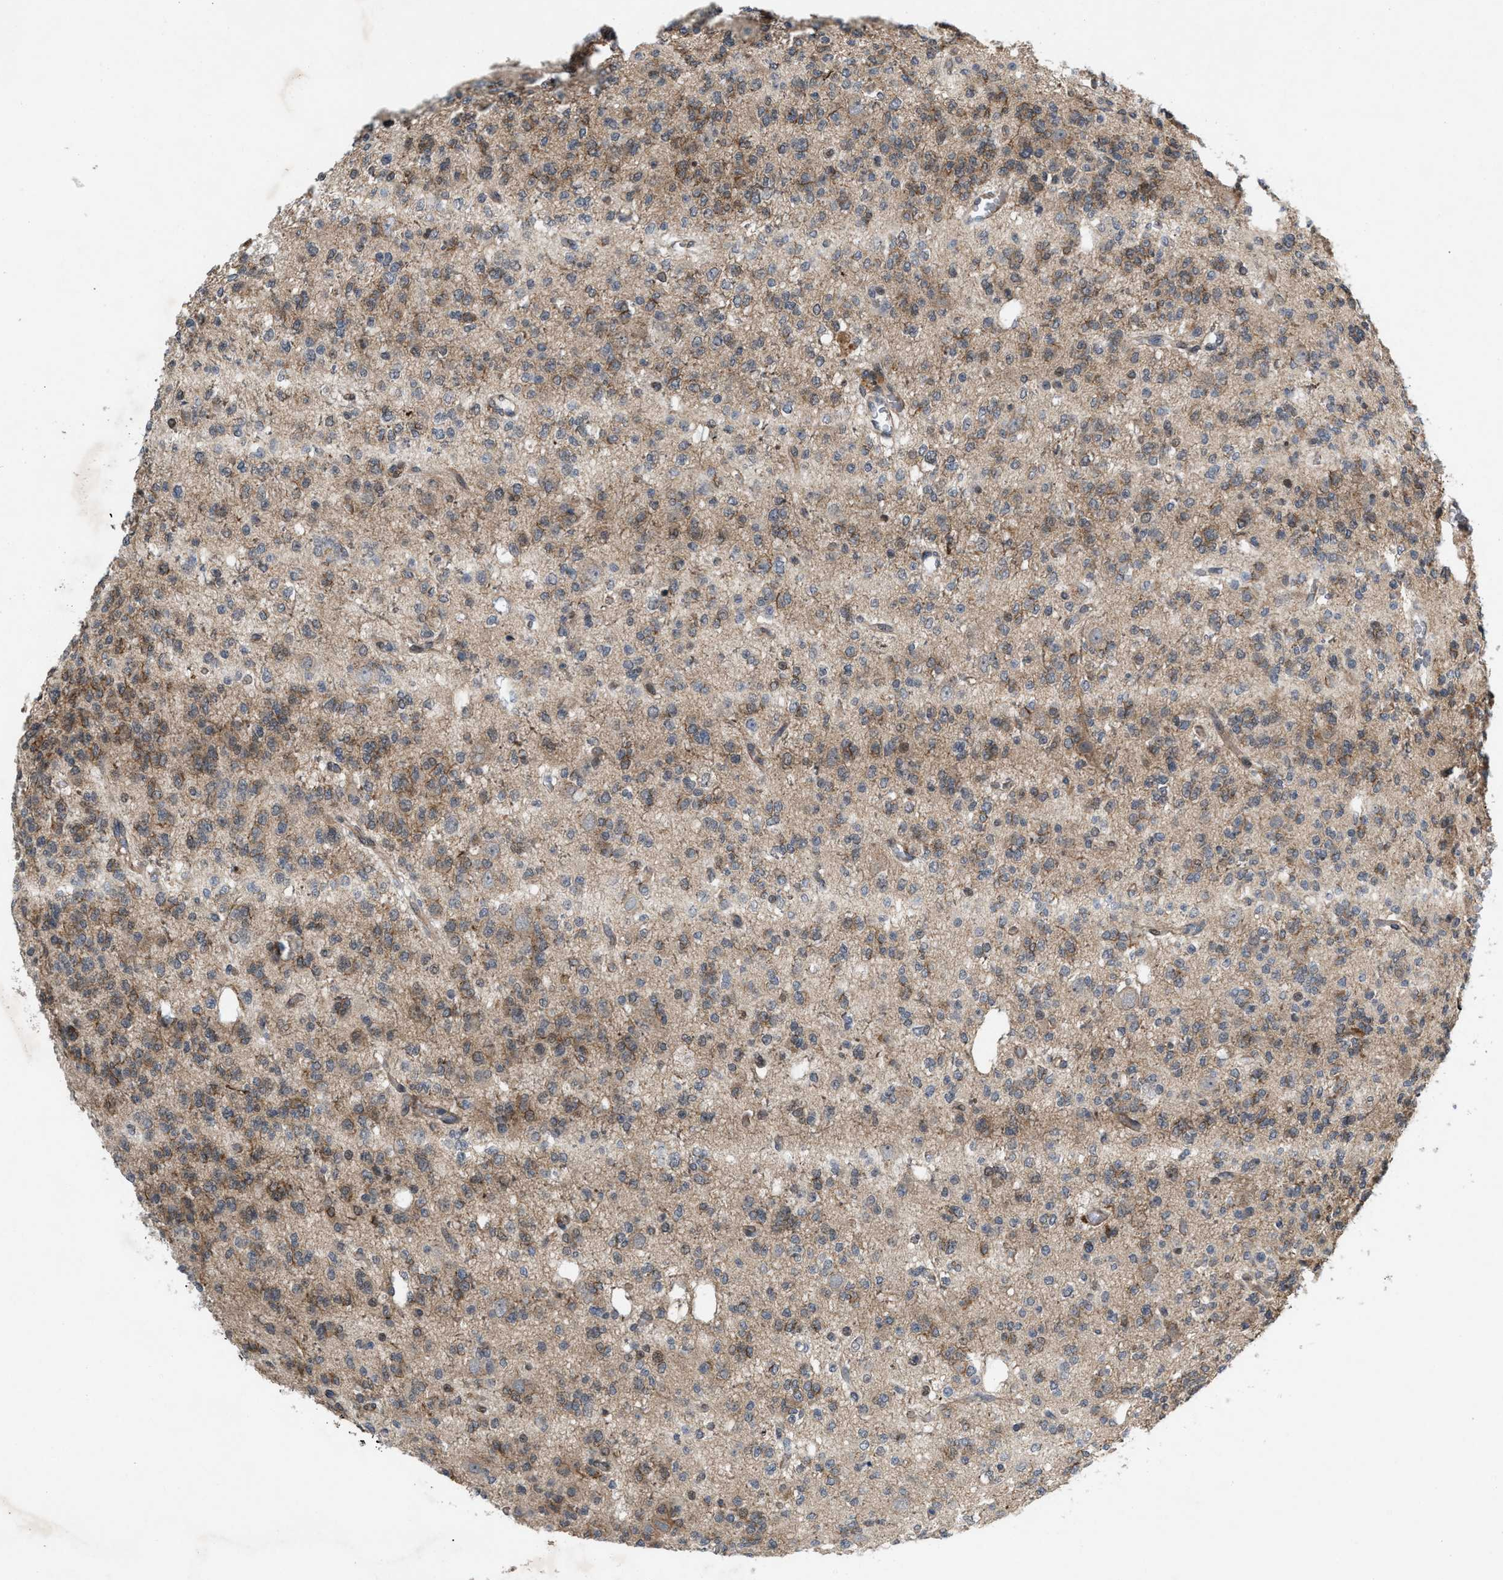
{"staining": {"intensity": "weak", "quantity": "<25%", "location": "cytoplasmic/membranous"}, "tissue": "glioma", "cell_type": "Tumor cells", "image_type": "cancer", "snomed": [{"axis": "morphology", "description": "Glioma, malignant, Low grade"}, {"axis": "topography", "description": "Brain"}], "caption": "There is no significant staining in tumor cells of glioma. Brightfield microscopy of immunohistochemistry (IHC) stained with DAB (brown) and hematoxylin (blue), captured at high magnification.", "gene": "MFSD6", "patient": {"sex": "male", "age": 38}}